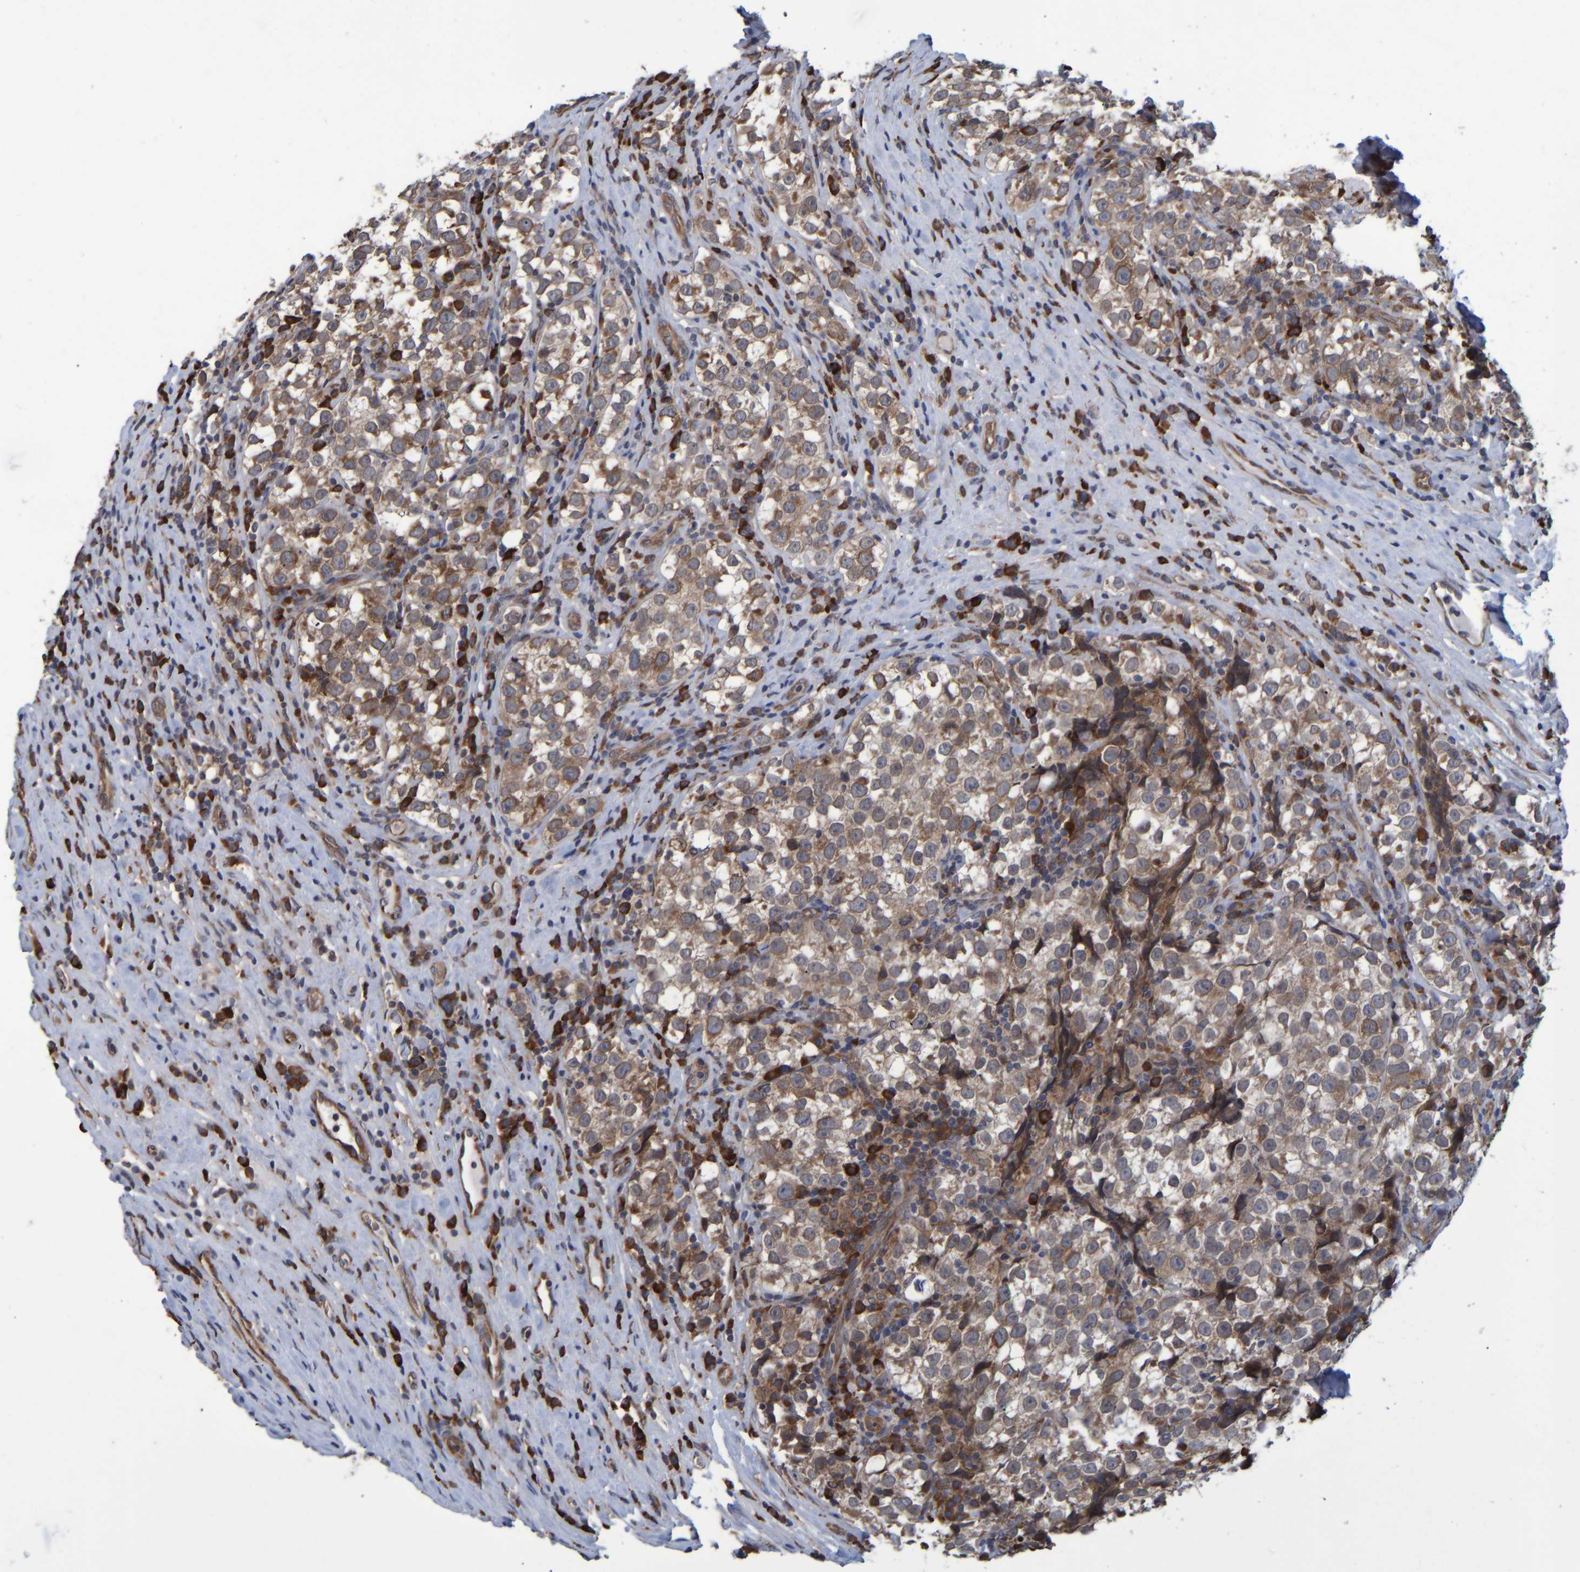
{"staining": {"intensity": "moderate", "quantity": ">75%", "location": "cytoplasmic/membranous"}, "tissue": "testis cancer", "cell_type": "Tumor cells", "image_type": "cancer", "snomed": [{"axis": "morphology", "description": "Normal tissue, NOS"}, {"axis": "morphology", "description": "Seminoma, NOS"}, {"axis": "topography", "description": "Testis"}], "caption": "Testis seminoma stained for a protein displays moderate cytoplasmic/membranous positivity in tumor cells.", "gene": "SPAG5", "patient": {"sex": "male", "age": 43}}